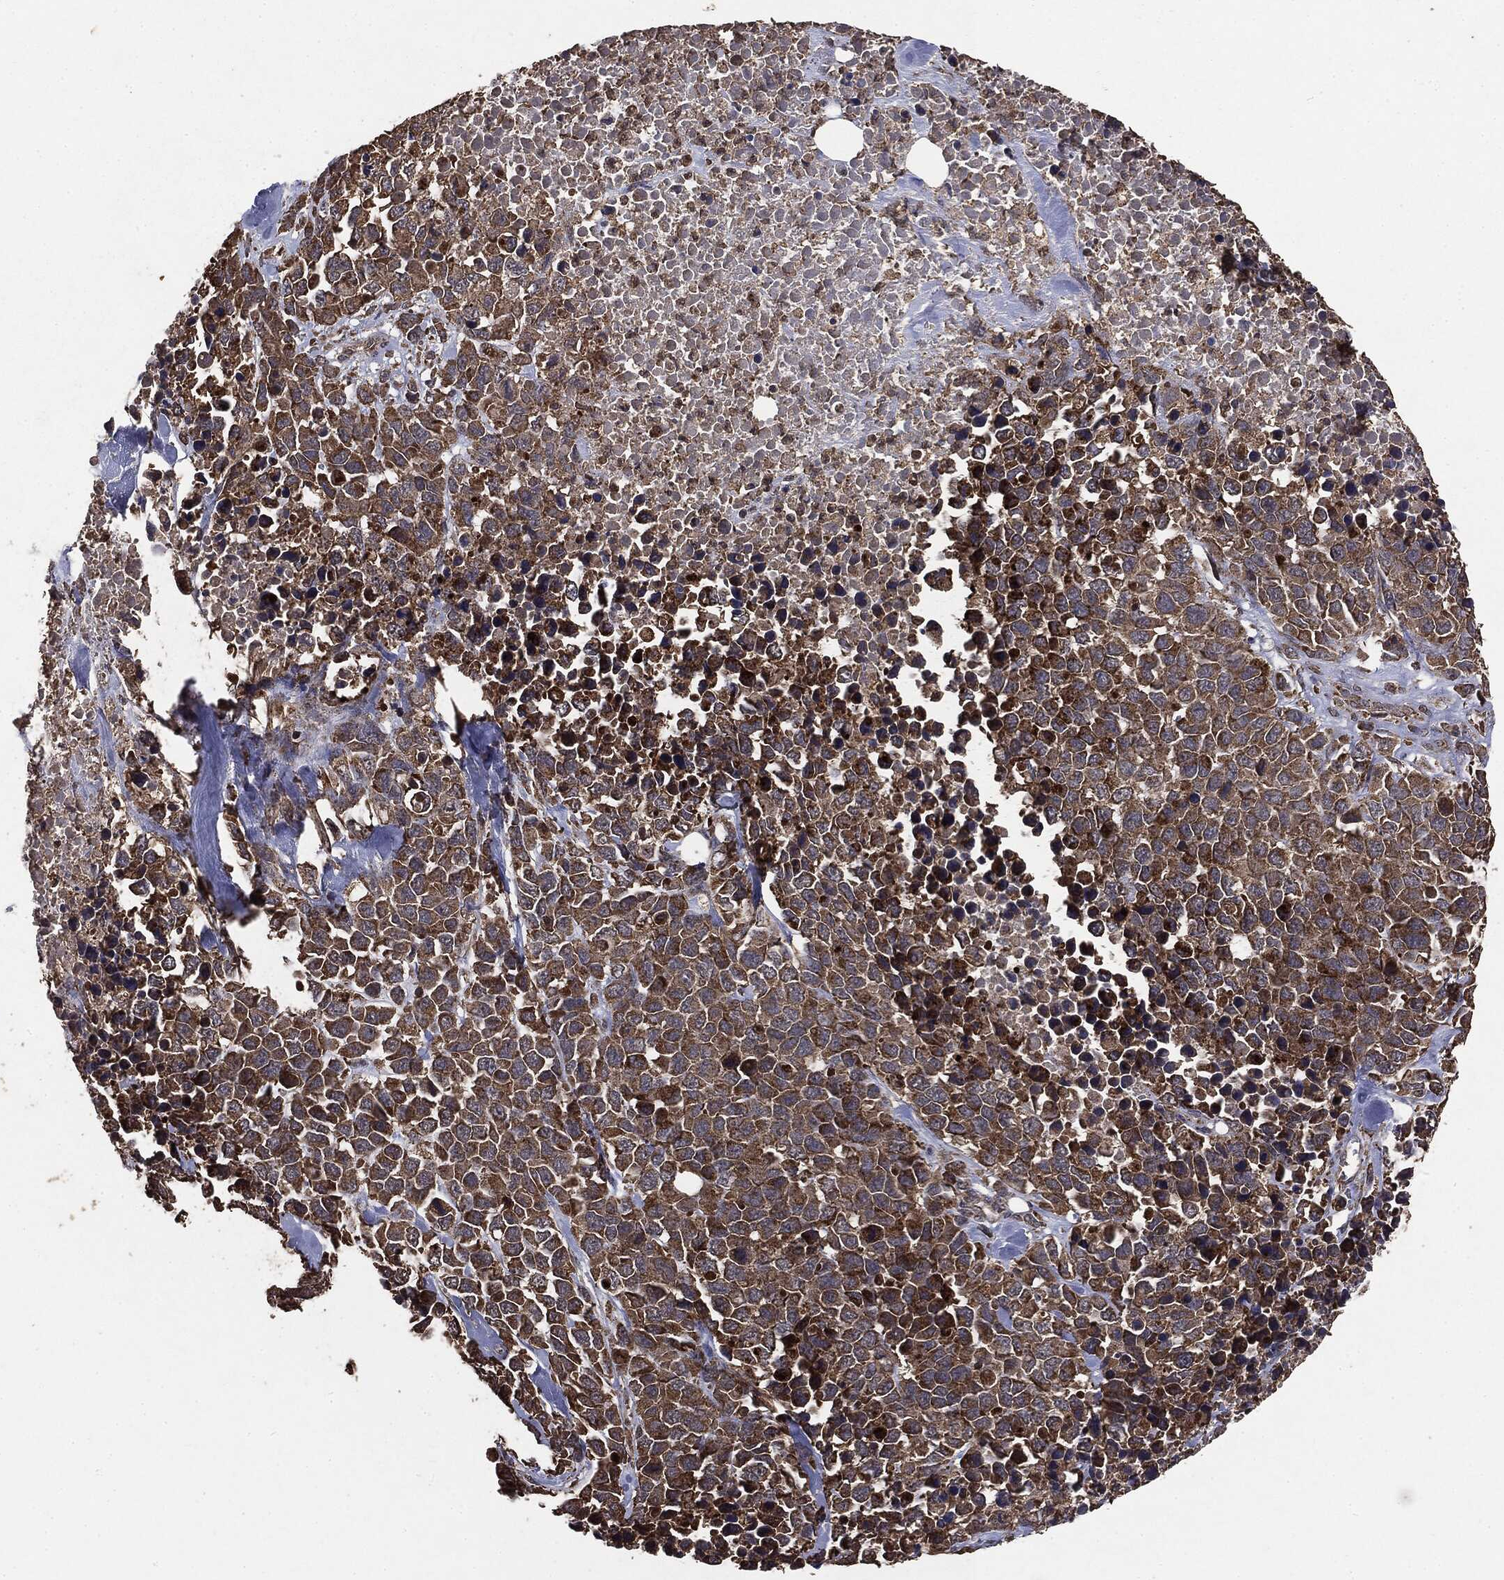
{"staining": {"intensity": "strong", "quantity": ">75%", "location": "cytoplasmic/membranous"}, "tissue": "melanoma", "cell_type": "Tumor cells", "image_type": "cancer", "snomed": [{"axis": "morphology", "description": "Malignant melanoma, Metastatic site"}, {"axis": "topography", "description": "Skin"}], "caption": "A brown stain labels strong cytoplasmic/membranous staining of a protein in malignant melanoma (metastatic site) tumor cells.", "gene": "MTOR", "patient": {"sex": "male", "age": 84}}